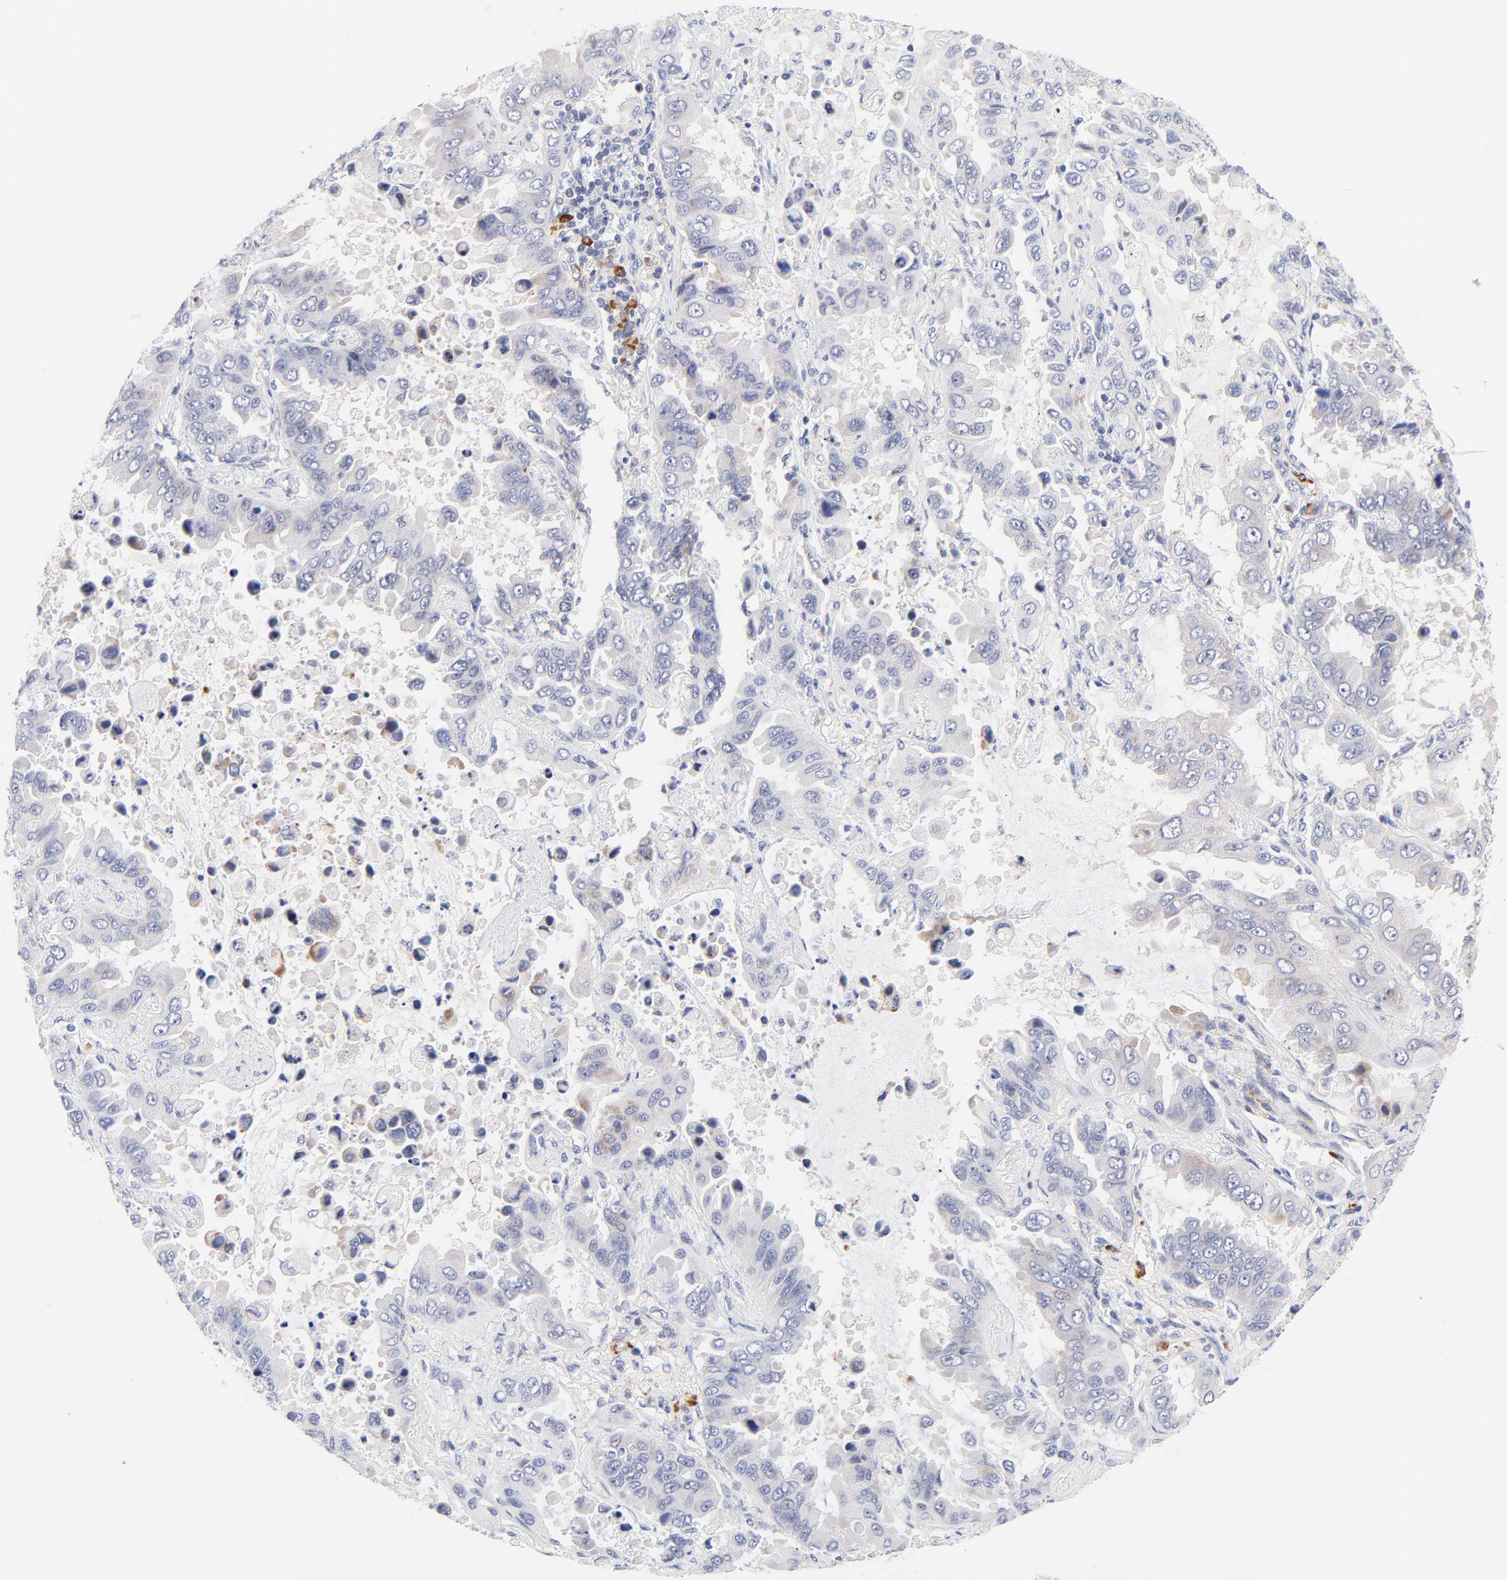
{"staining": {"intensity": "negative", "quantity": "none", "location": "none"}, "tissue": "lung cancer", "cell_type": "Tumor cells", "image_type": "cancer", "snomed": [{"axis": "morphology", "description": "Adenocarcinoma, NOS"}, {"axis": "topography", "description": "Lung"}], "caption": "High magnification brightfield microscopy of lung adenocarcinoma stained with DAB (brown) and counterstained with hematoxylin (blue): tumor cells show no significant expression. (DAB (3,3'-diaminobenzidine) IHC visualized using brightfield microscopy, high magnification).", "gene": "AFF2", "patient": {"sex": "male", "age": 64}}